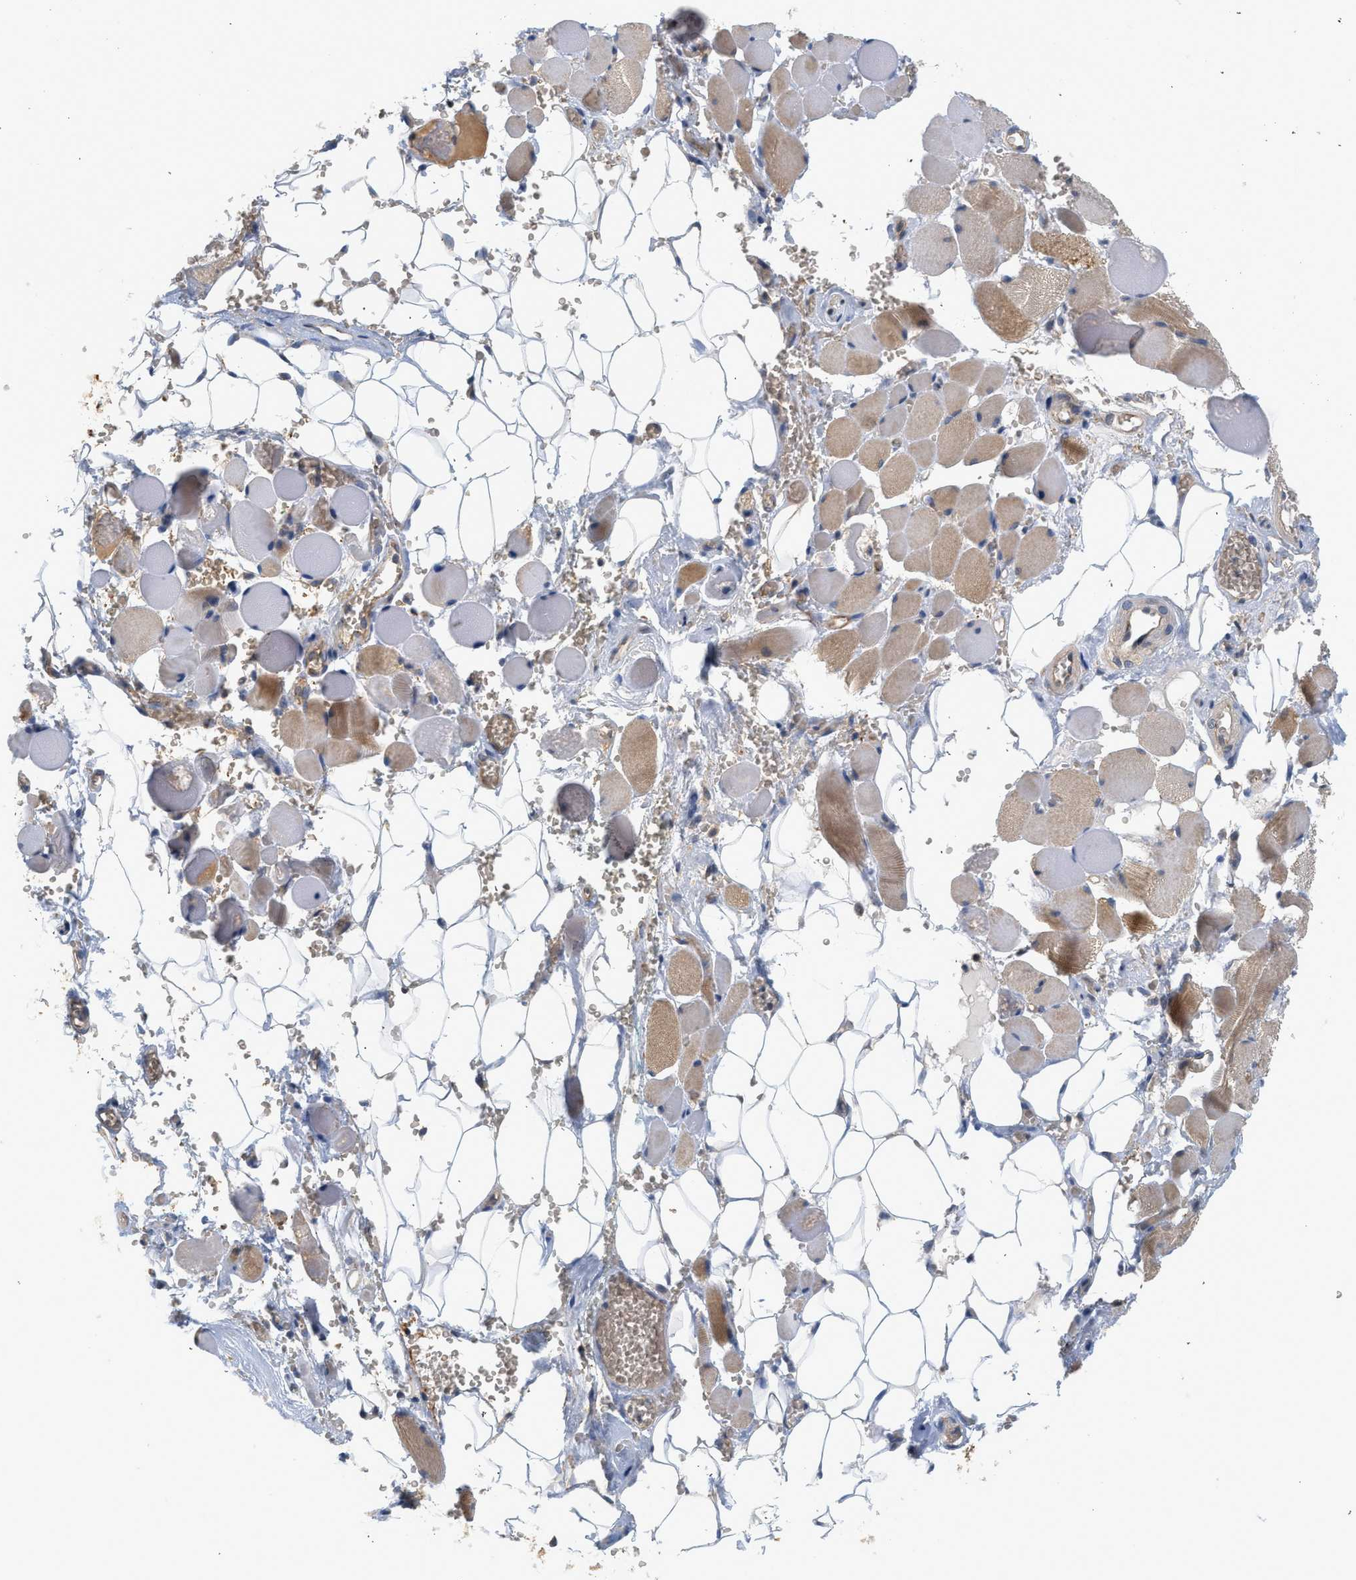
{"staining": {"intensity": "moderate", "quantity": "<25%", "location": "cytoplasmic/membranous"}, "tissue": "adipose tissue", "cell_type": "Adipocytes", "image_type": "normal", "snomed": [{"axis": "morphology", "description": "Squamous cell carcinoma, NOS"}, {"axis": "topography", "description": "Oral tissue"}, {"axis": "topography", "description": "Head-Neck"}], "caption": "Protein staining of unremarkable adipose tissue exhibits moderate cytoplasmic/membranous positivity in approximately <25% of adipocytes. (brown staining indicates protein expression, while blue staining denotes nuclei).", "gene": "CTXN1", "patient": {"sex": "female", "age": 50}}